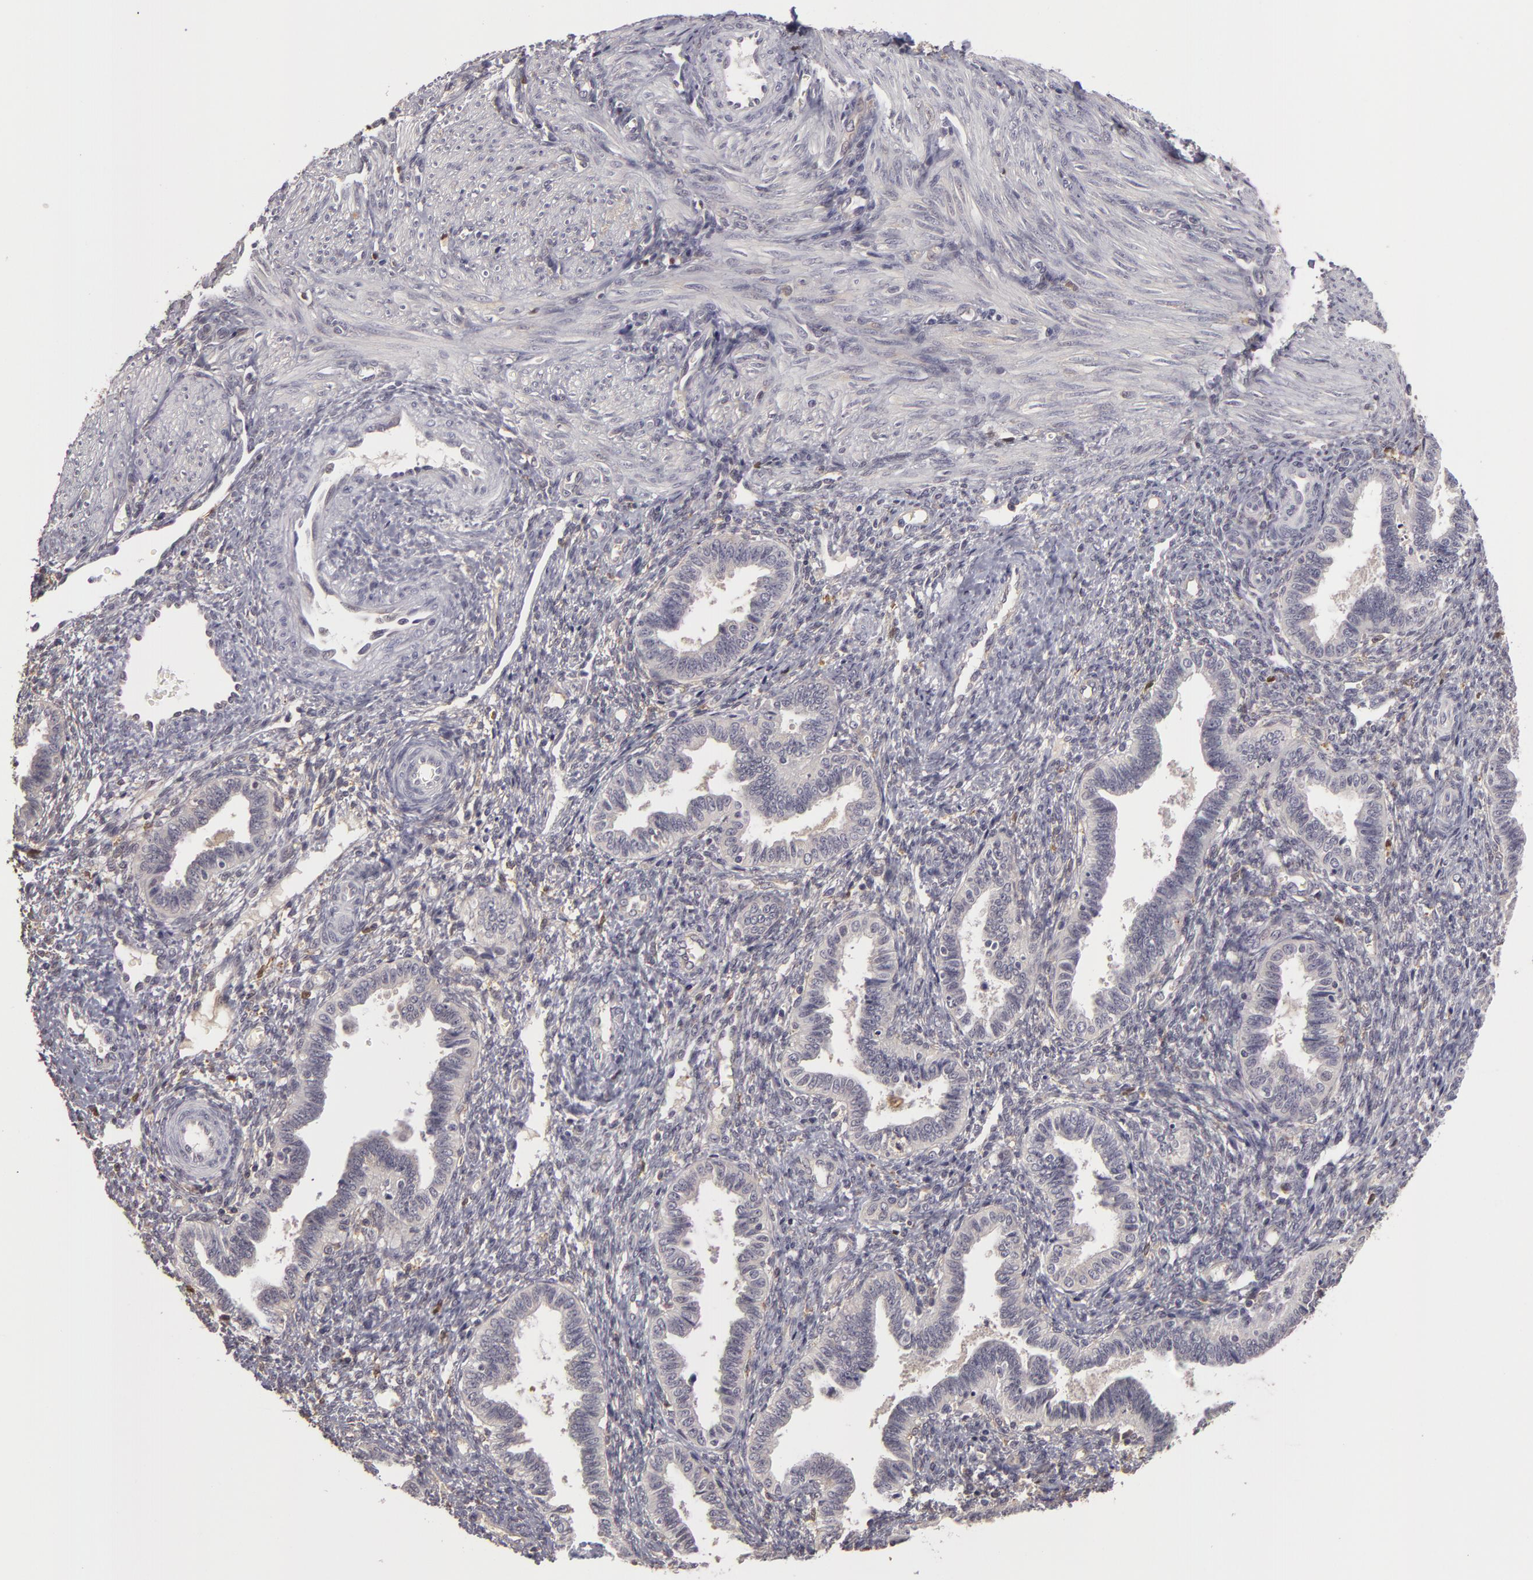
{"staining": {"intensity": "negative", "quantity": "none", "location": "none"}, "tissue": "endometrium", "cell_type": "Cells in endometrial stroma", "image_type": "normal", "snomed": [{"axis": "morphology", "description": "Normal tissue, NOS"}, {"axis": "topography", "description": "Endometrium"}], "caption": "High power microscopy histopathology image of an immunohistochemistry image of normal endometrium, revealing no significant staining in cells in endometrial stroma.", "gene": "GNPDA1", "patient": {"sex": "female", "age": 36}}